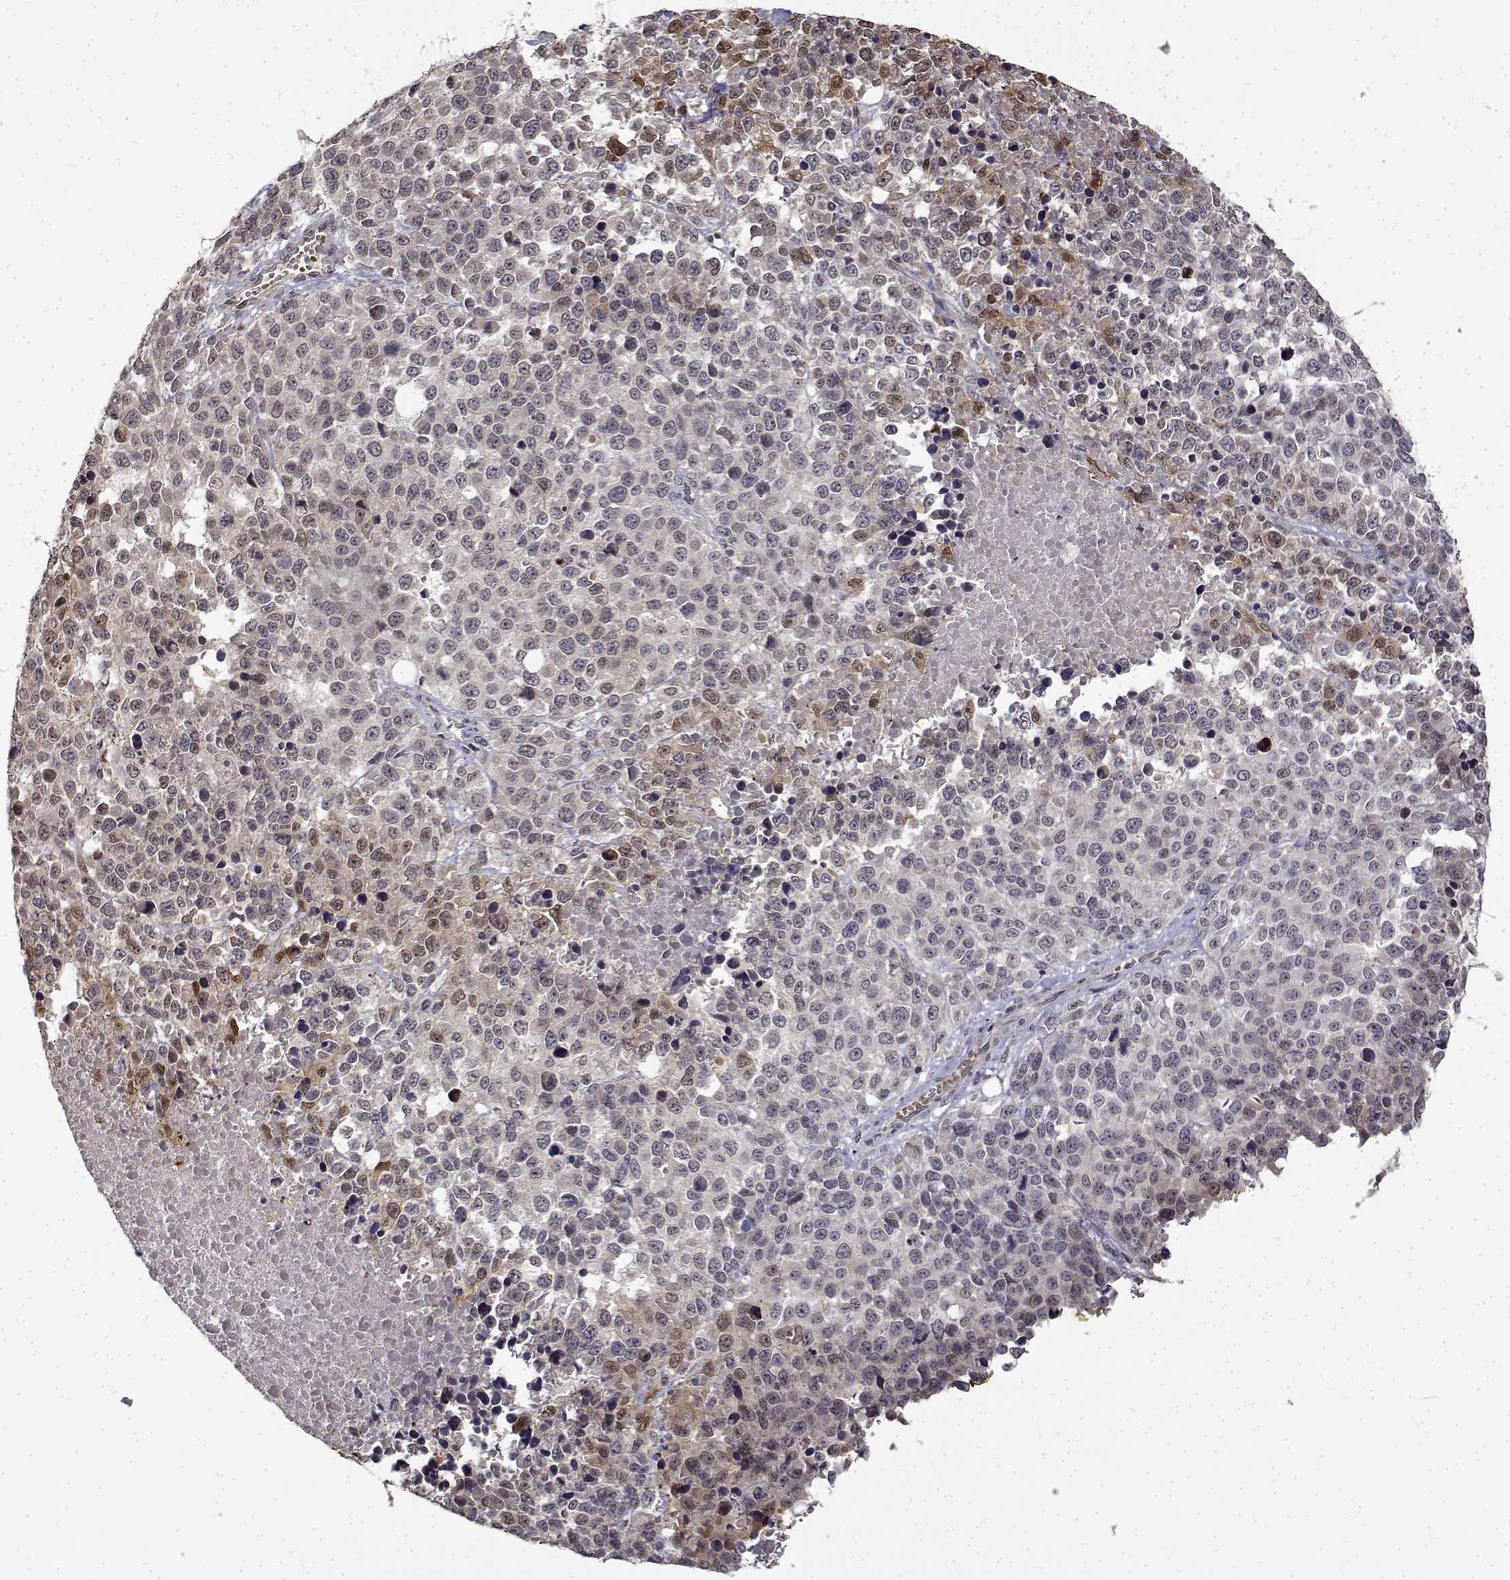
{"staining": {"intensity": "weak", "quantity": "<25%", "location": "cytoplasmic/membranous"}, "tissue": "melanoma", "cell_type": "Tumor cells", "image_type": "cancer", "snomed": [{"axis": "morphology", "description": "Malignant melanoma, Metastatic site"}, {"axis": "topography", "description": "Skin"}], "caption": "The immunohistochemistry photomicrograph has no significant staining in tumor cells of malignant melanoma (metastatic site) tissue.", "gene": "BDNF", "patient": {"sex": "male", "age": 84}}